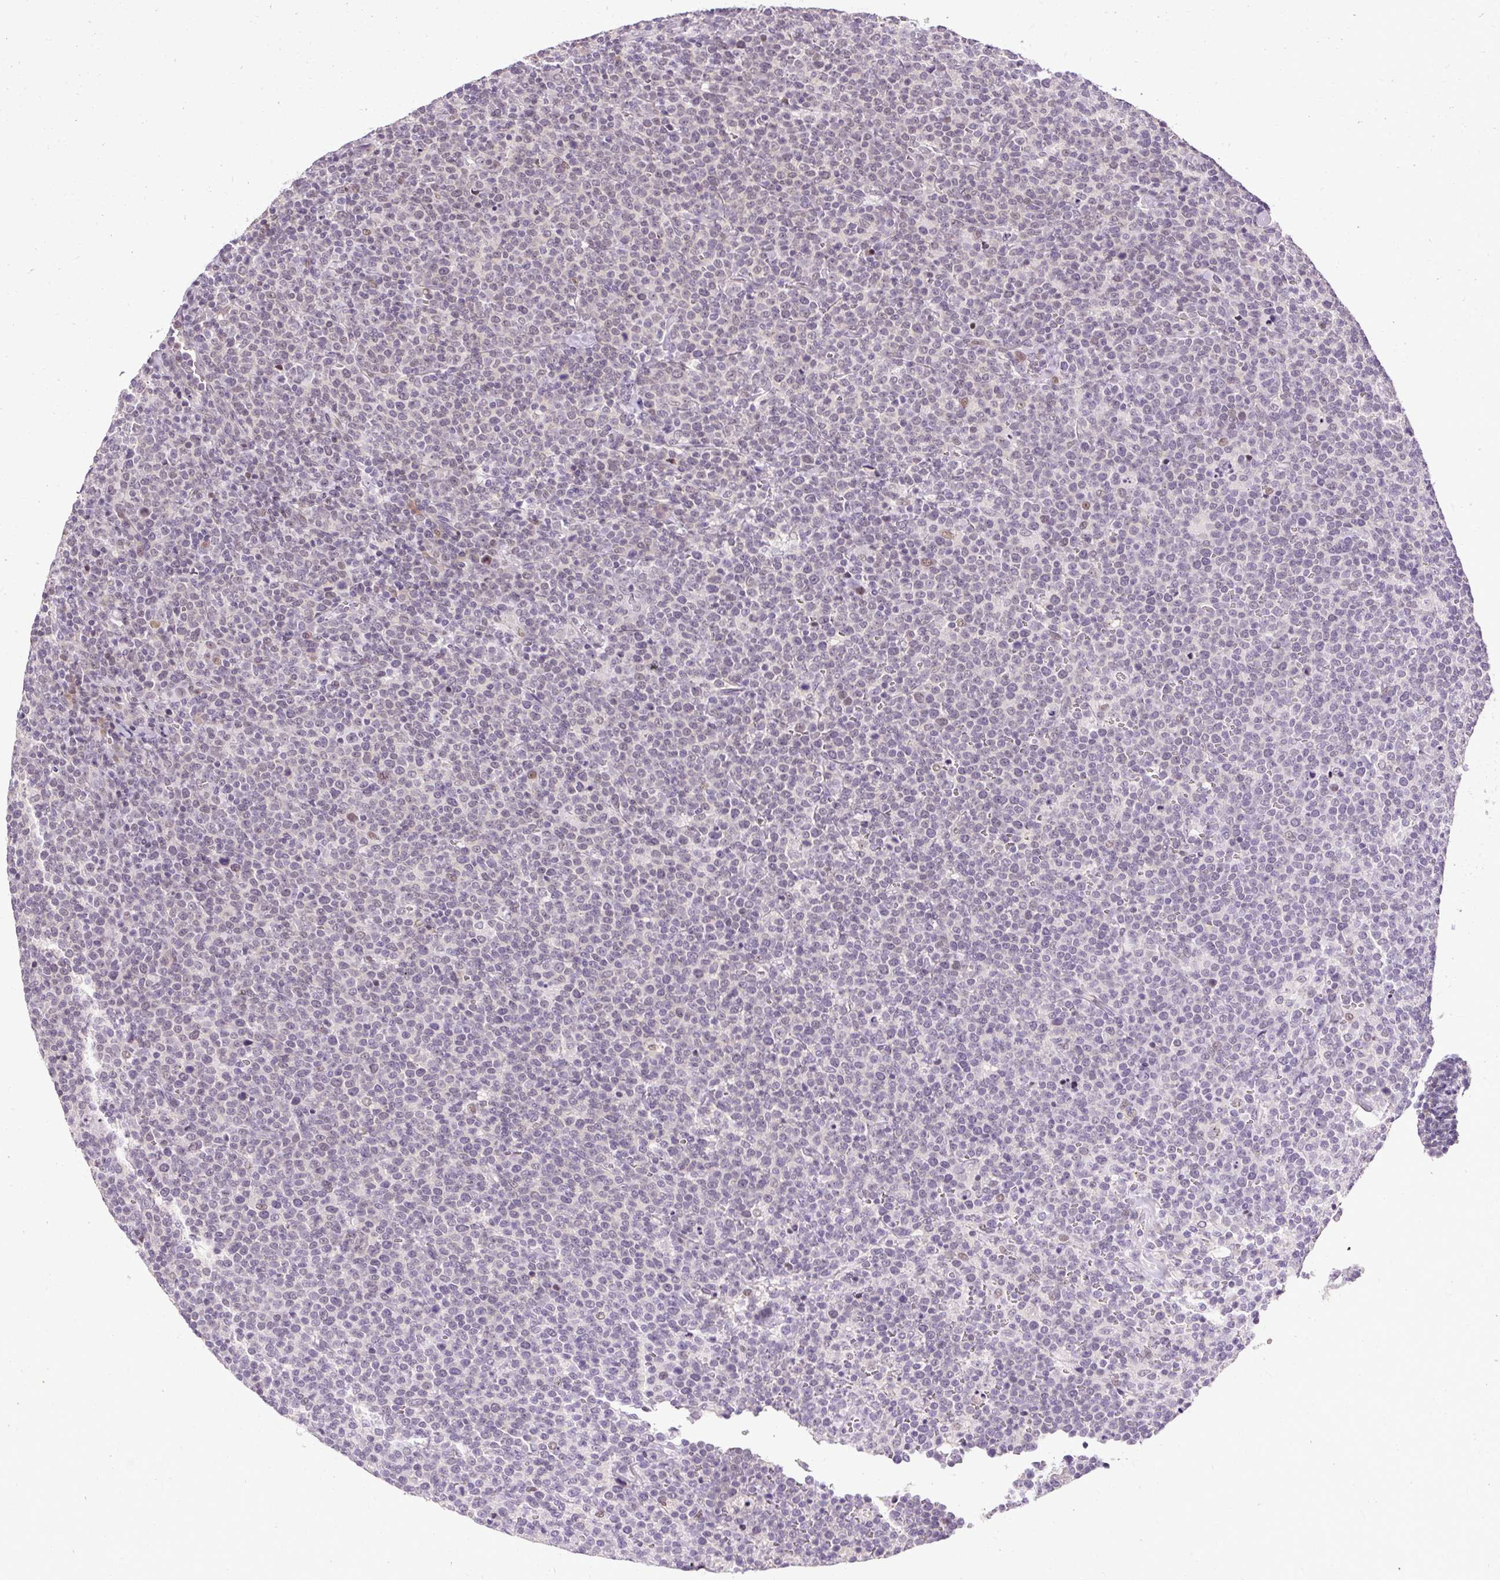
{"staining": {"intensity": "moderate", "quantity": "<25%", "location": "nuclear"}, "tissue": "lymphoma", "cell_type": "Tumor cells", "image_type": "cancer", "snomed": [{"axis": "morphology", "description": "Malignant lymphoma, non-Hodgkin's type, High grade"}, {"axis": "topography", "description": "Lymph node"}], "caption": "Tumor cells display low levels of moderate nuclear expression in about <25% of cells in malignant lymphoma, non-Hodgkin's type (high-grade).", "gene": "ARHGEF18", "patient": {"sex": "male", "age": 61}}